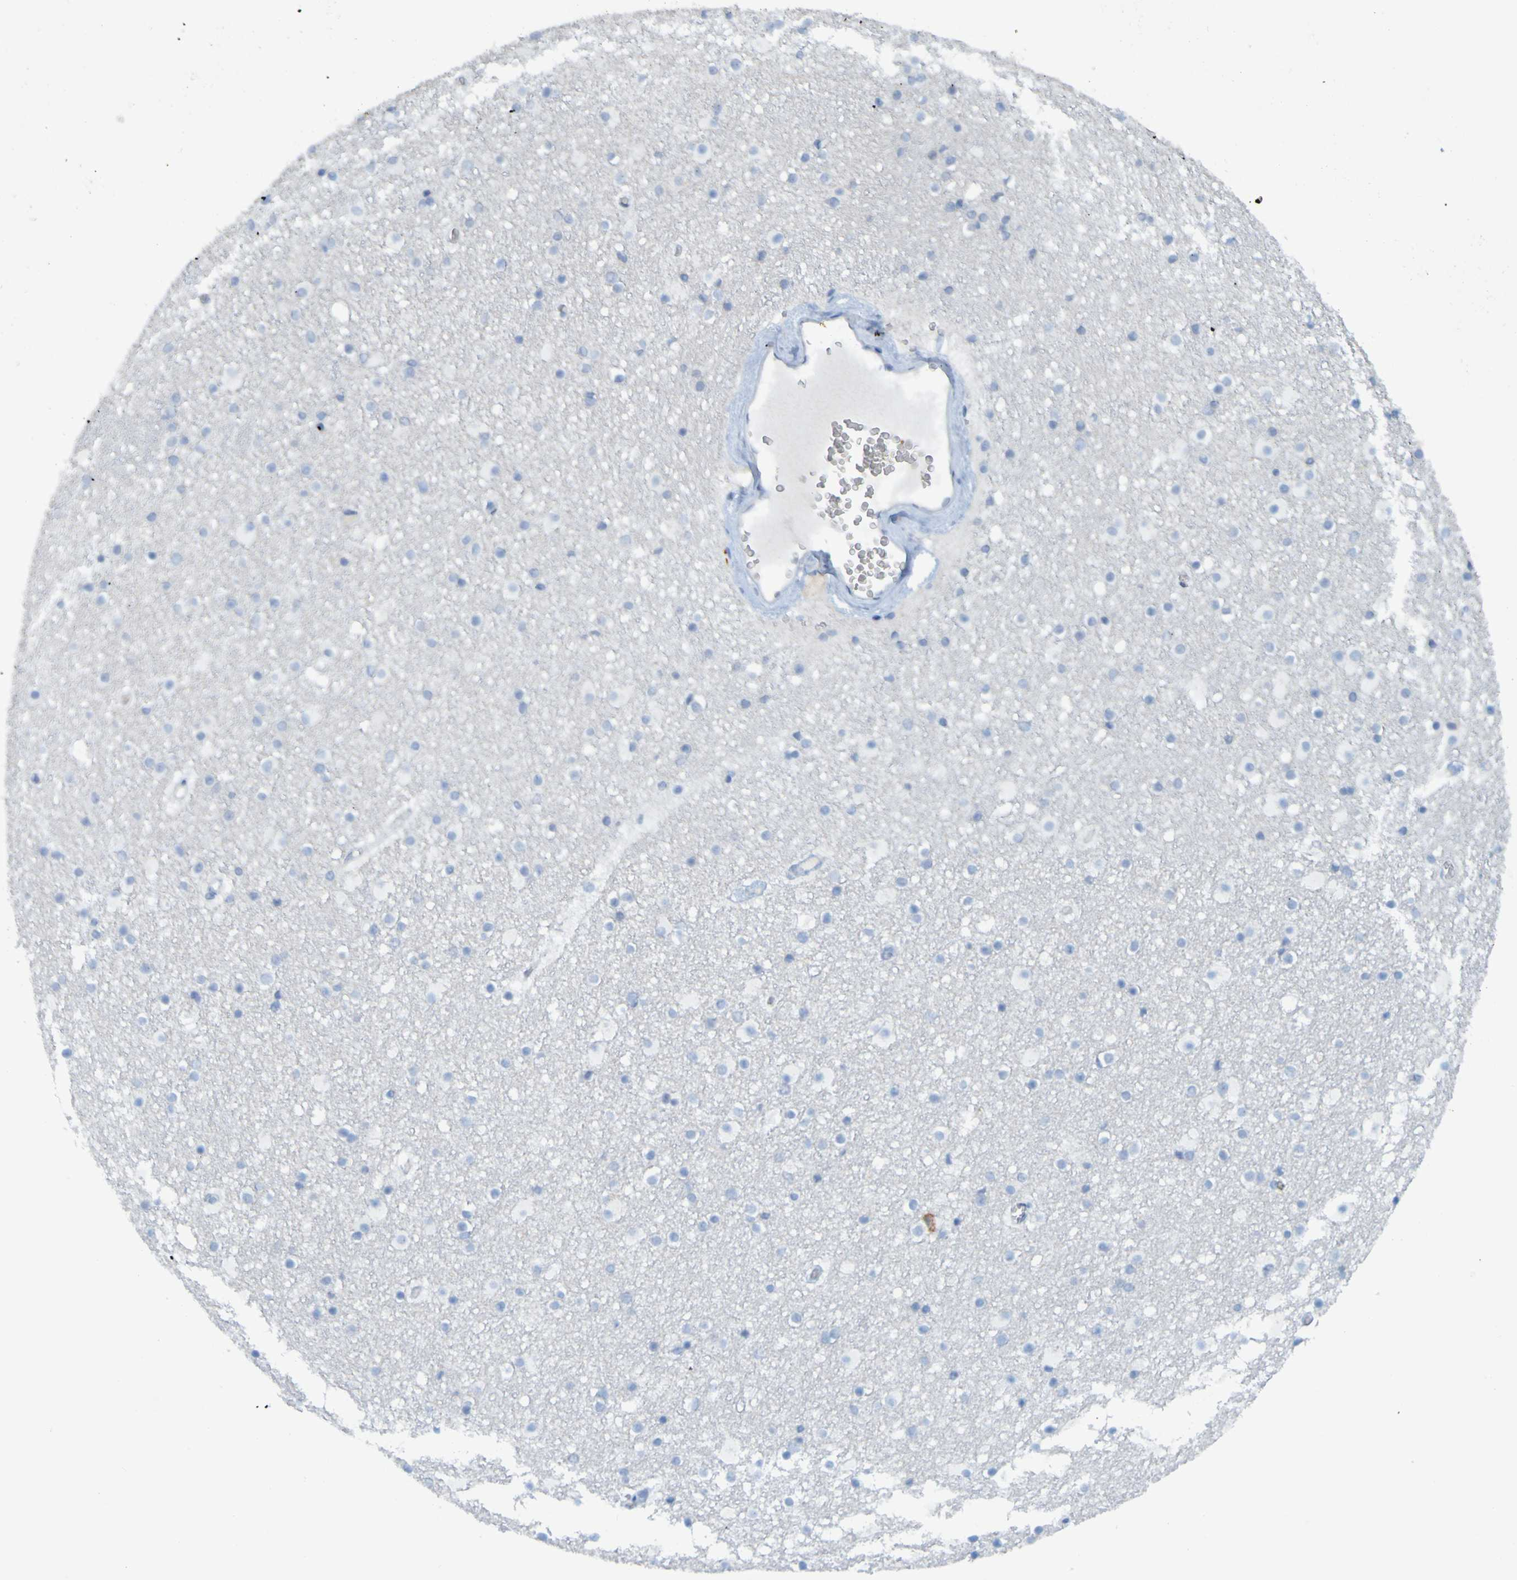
{"staining": {"intensity": "negative", "quantity": "none", "location": "none"}, "tissue": "caudate", "cell_type": "Glial cells", "image_type": "normal", "snomed": [{"axis": "morphology", "description": "Normal tissue, NOS"}, {"axis": "topography", "description": "Lateral ventricle wall"}], "caption": "The photomicrograph reveals no staining of glial cells in benign caudate. Brightfield microscopy of immunohistochemistry stained with DAB (3,3'-diaminobenzidine) (brown) and hematoxylin (blue), captured at high magnification.", "gene": "USP36", "patient": {"sex": "male", "age": 45}}